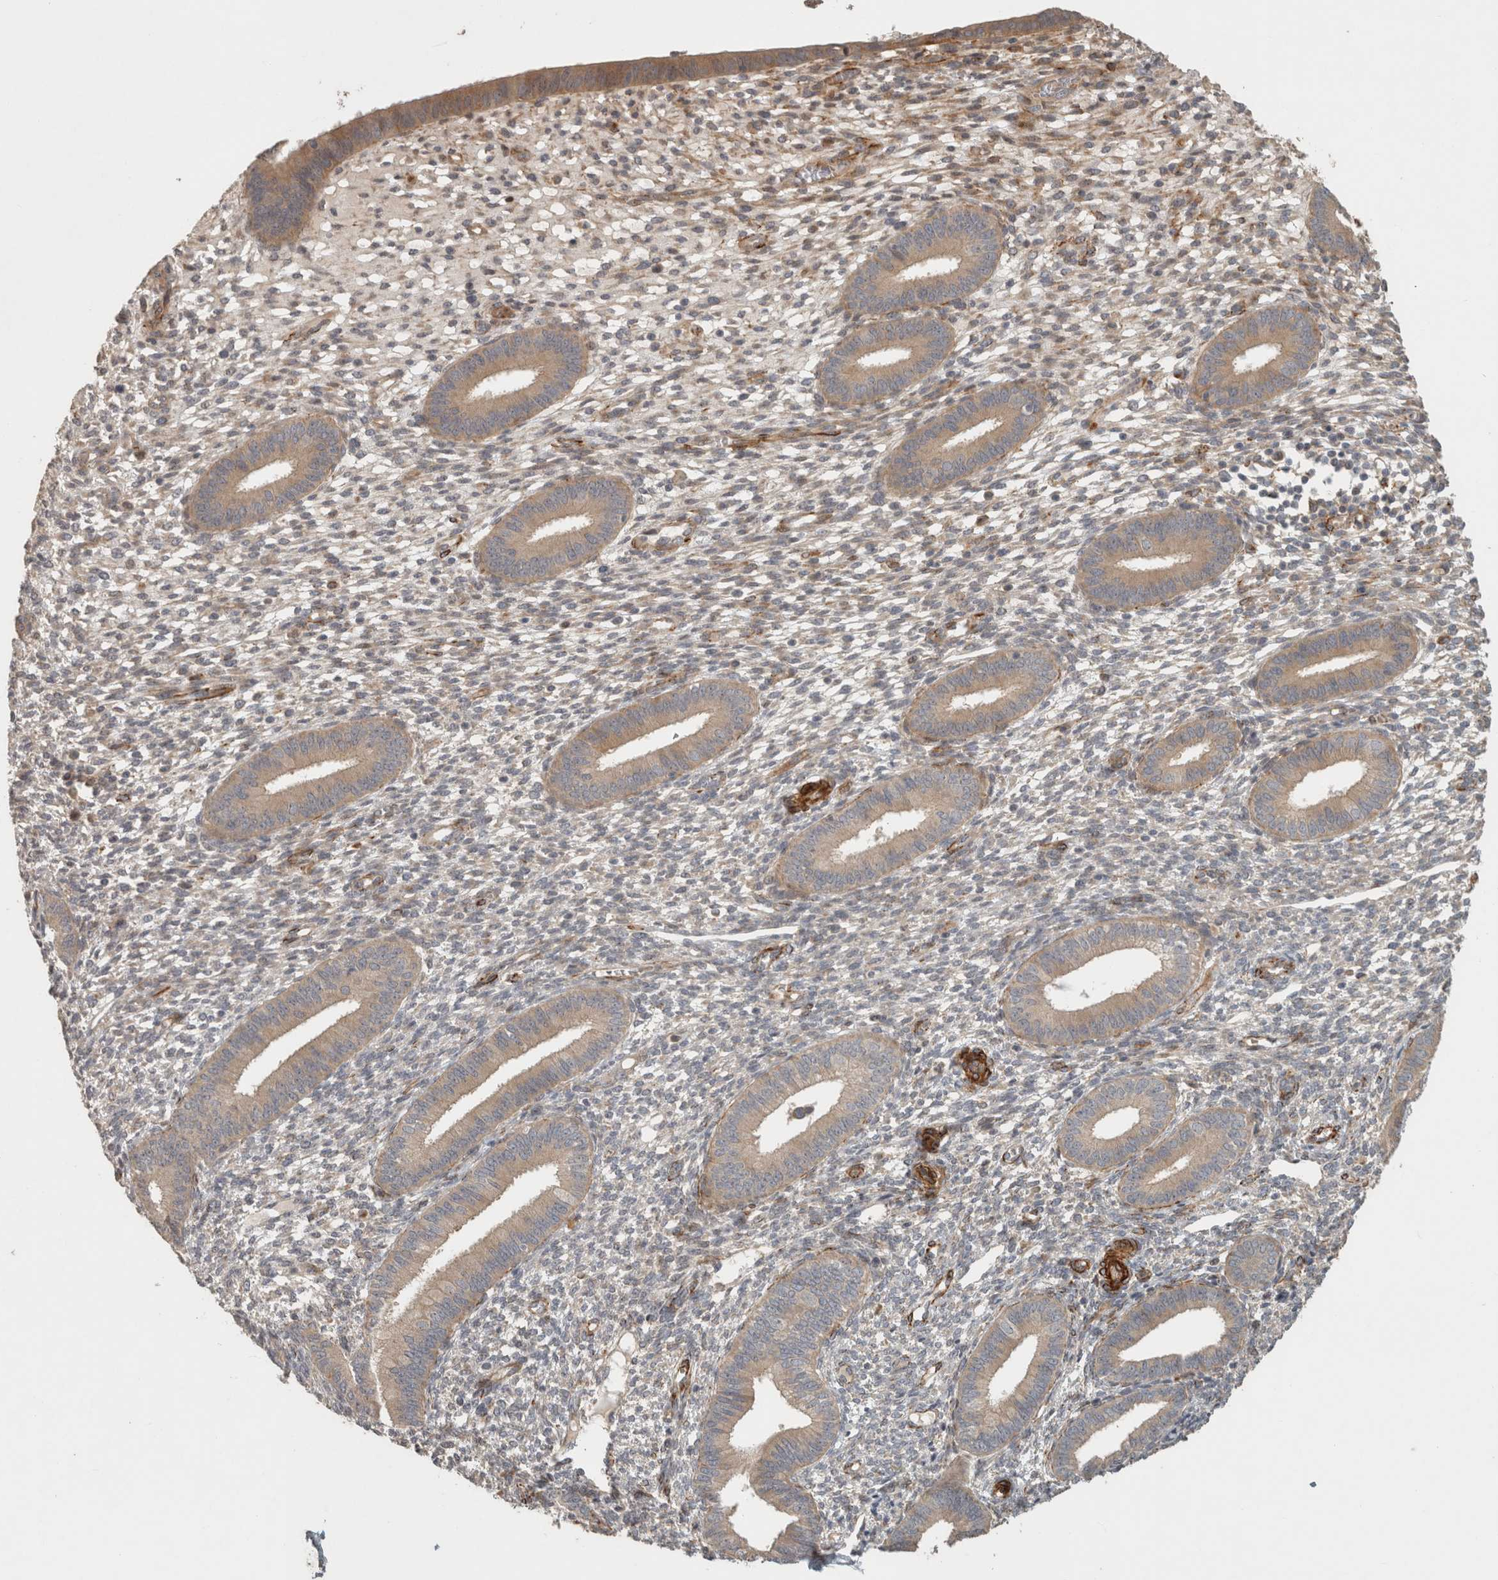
{"staining": {"intensity": "weak", "quantity": "25%-75%", "location": "cytoplasmic/membranous"}, "tissue": "endometrium", "cell_type": "Cells in endometrial stroma", "image_type": "normal", "snomed": [{"axis": "morphology", "description": "Normal tissue, NOS"}, {"axis": "topography", "description": "Endometrium"}], "caption": "Immunohistochemistry of benign endometrium exhibits low levels of weak cytoplasmic/membranous positivity in about 25%-75% of cells in endometrial stroma. Nuclei are stained in blue.", "gene": "SIPA1L2", "patient": {"sex": "female", "age": 46}}